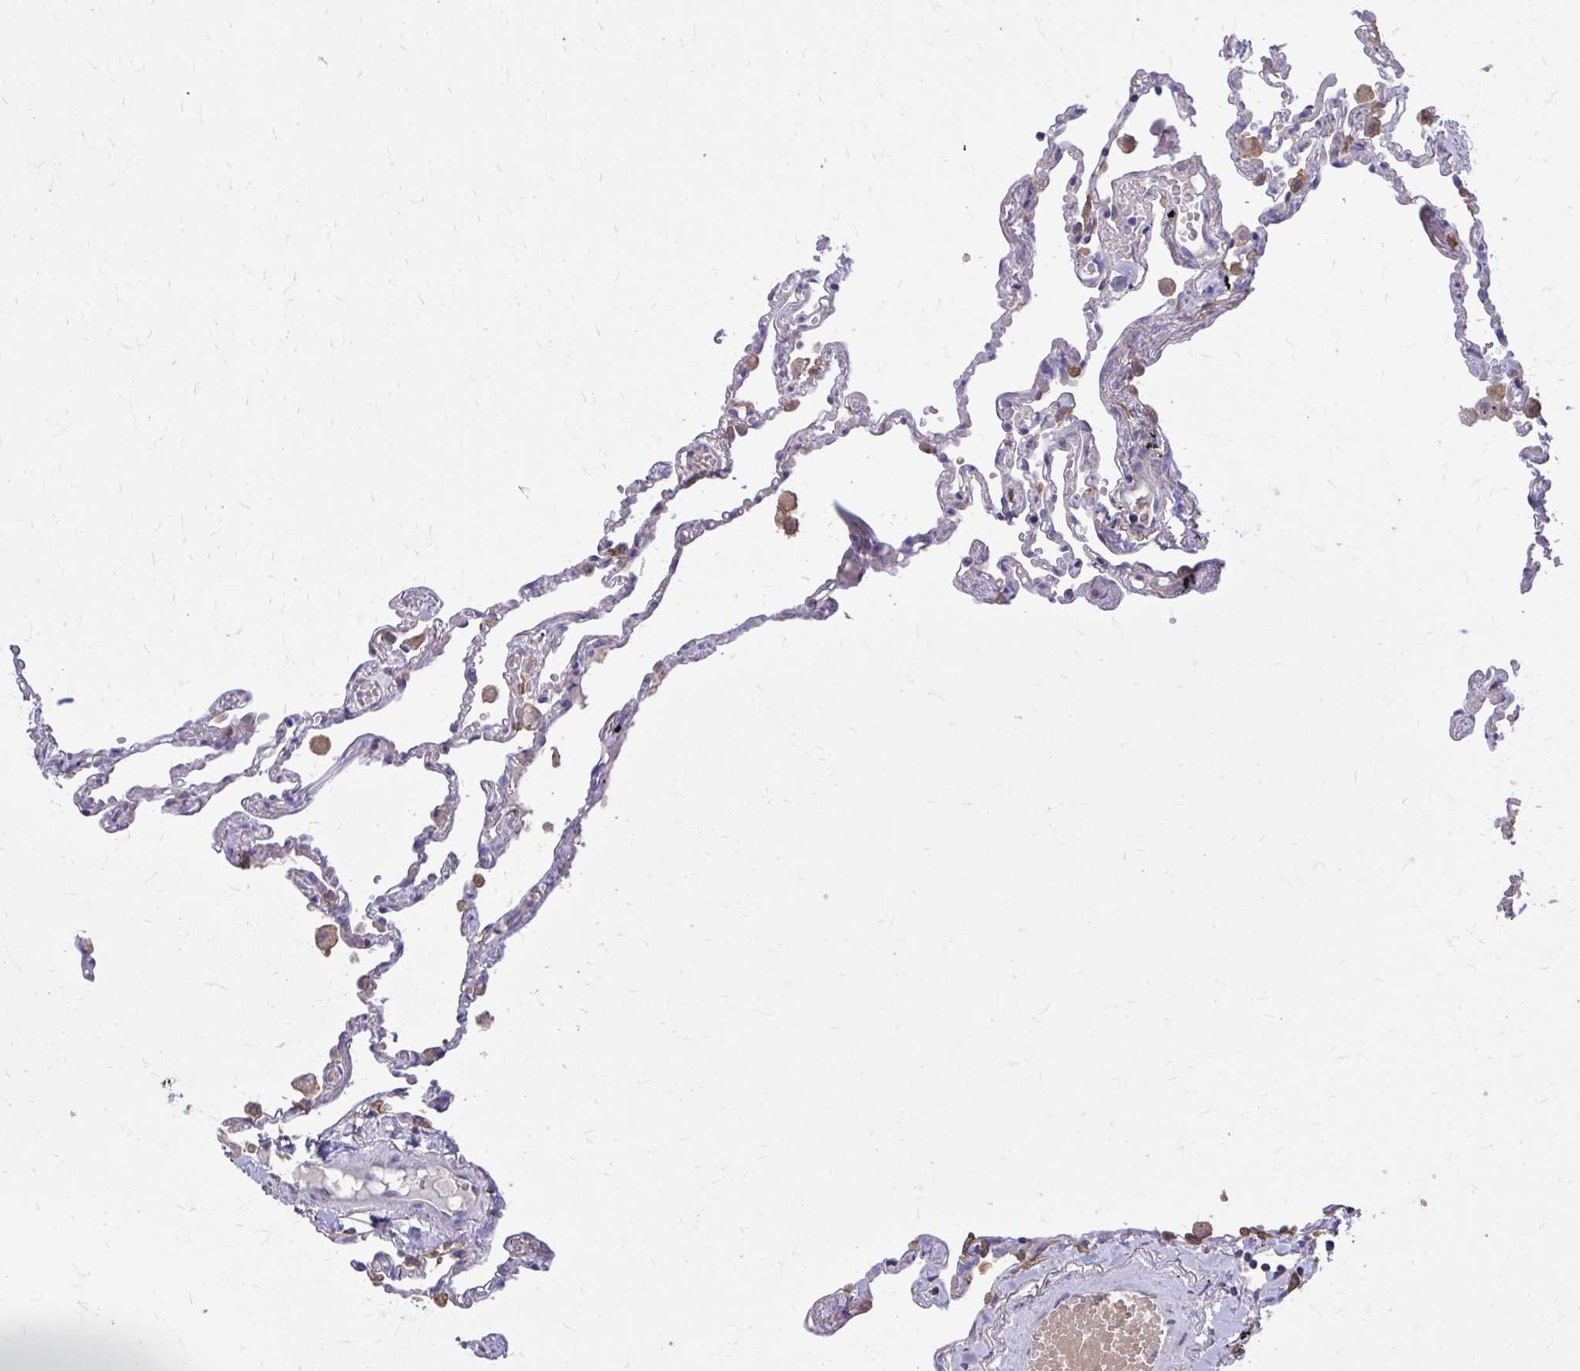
{"staining": {"intensity": "negative", "quantity": "none", "location": "none"}, "tissue": "lung", "cell_type": "Alveolar cells", "image_type": "normal", "snomed": [{"axis": "morphology", "description": "Normal tissue, NOS"}, {"axis": "topography", "description": "Lung"}], "caption": "High magnification brightfield microscopy of normal lung stained with DAB (brown) and counterstained with hematoxylin (blue): alveolar cells show no significant expression. Nuclei are stained in blue.", "gene": "EPB41L1", "patient": {"sex": "female", "age": 67}}